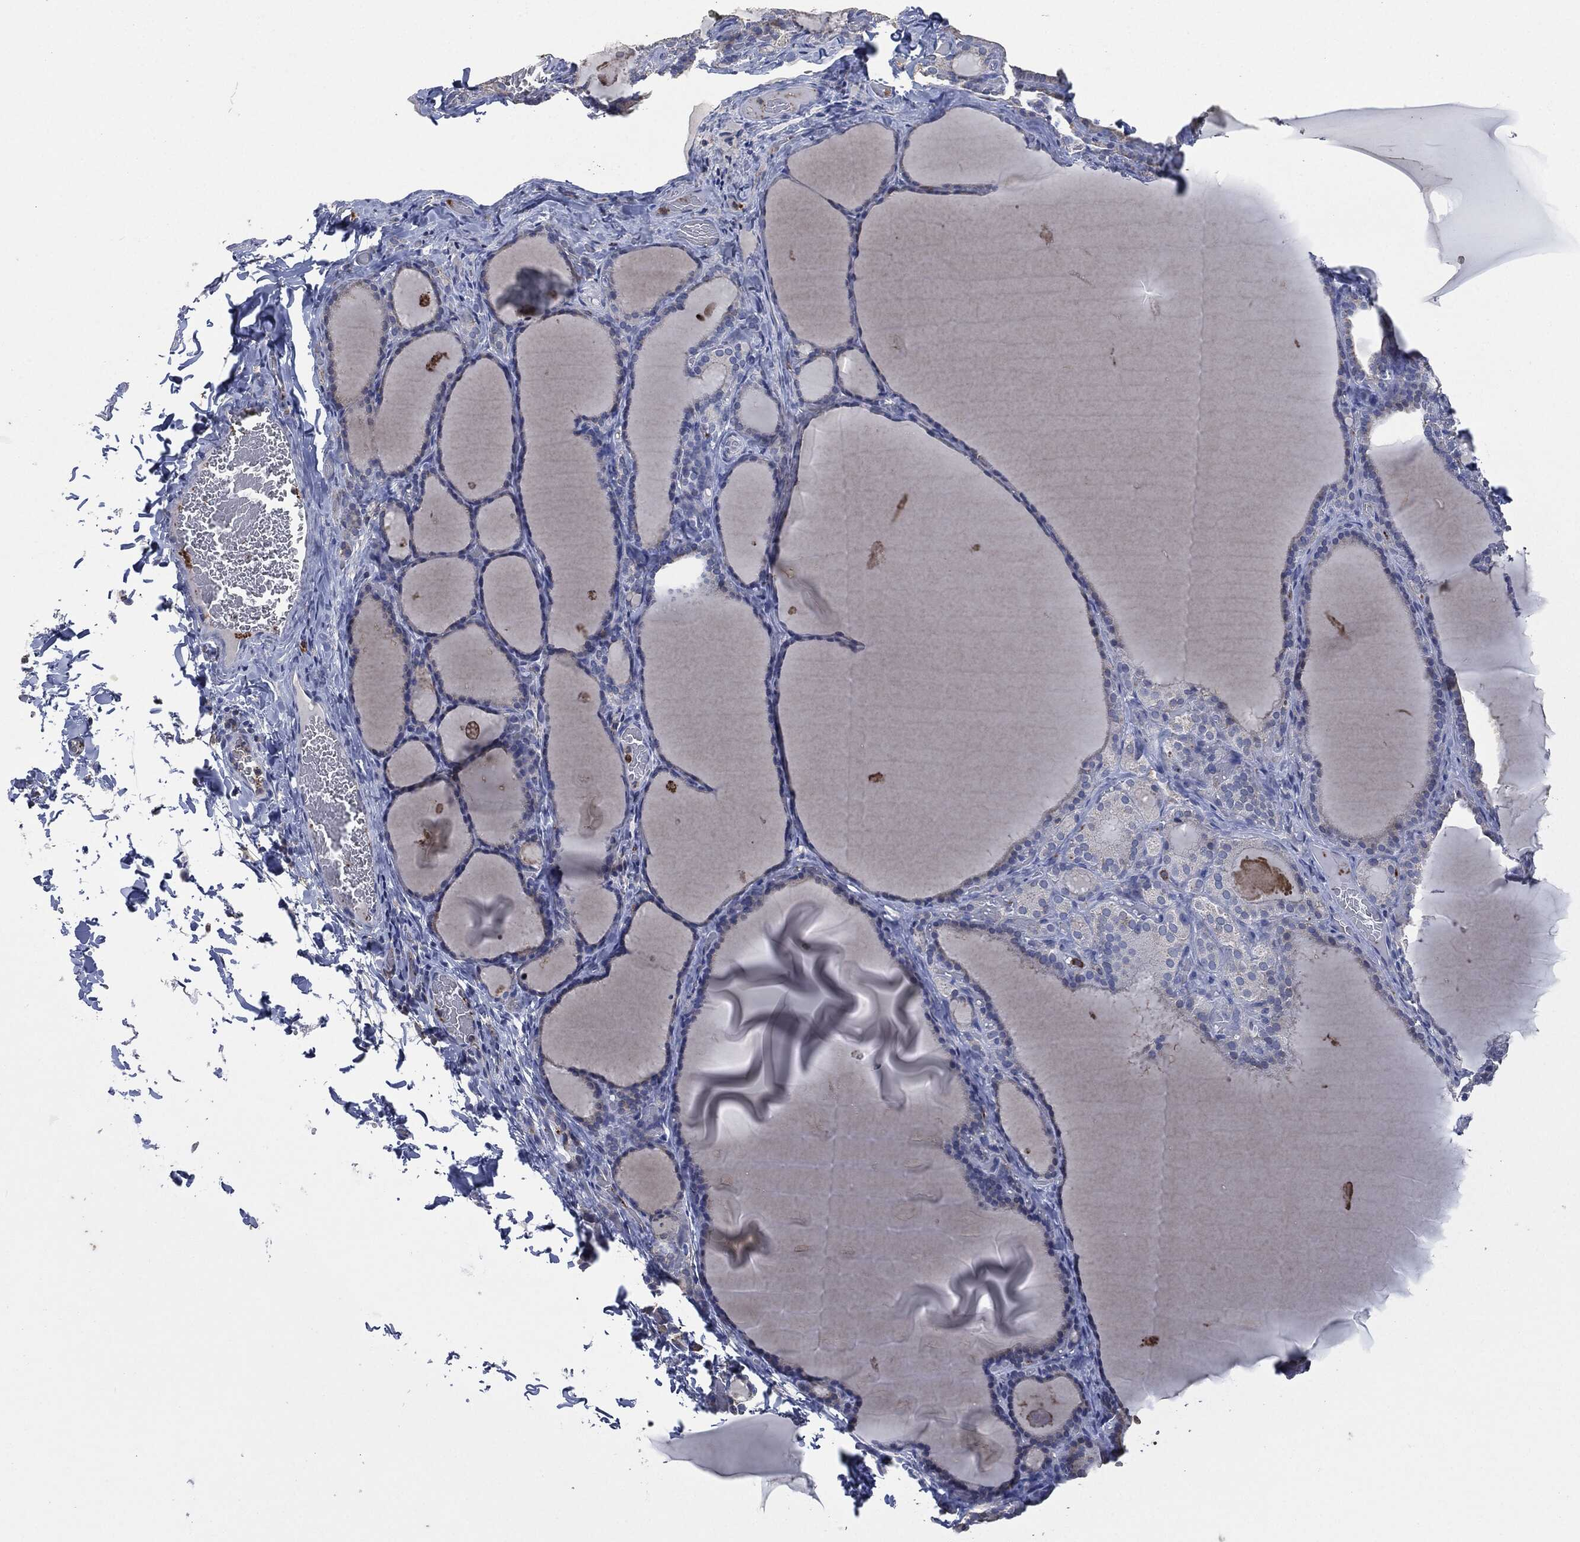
{"staining": {"intensity": "negative", "quantity": "none", "location": "none"}, "tissue": "thyroid gland", "cell_type": "Glandular cells", "image_type": "normal", "snomed": [{"axis": "morphology", "description": "Normal tissue, NOS"}, {"axis": "morphology", "description": "Hyperplasia, NOS"}, {"axis": "topography", "description": "Thyroid gland"}], "caption": "This is an immunohistochemistry image of normal thyroid gland. There is no staining in glandular cells.", "gene": "CD33", "patient": {"sex": "female", "age": 27}}